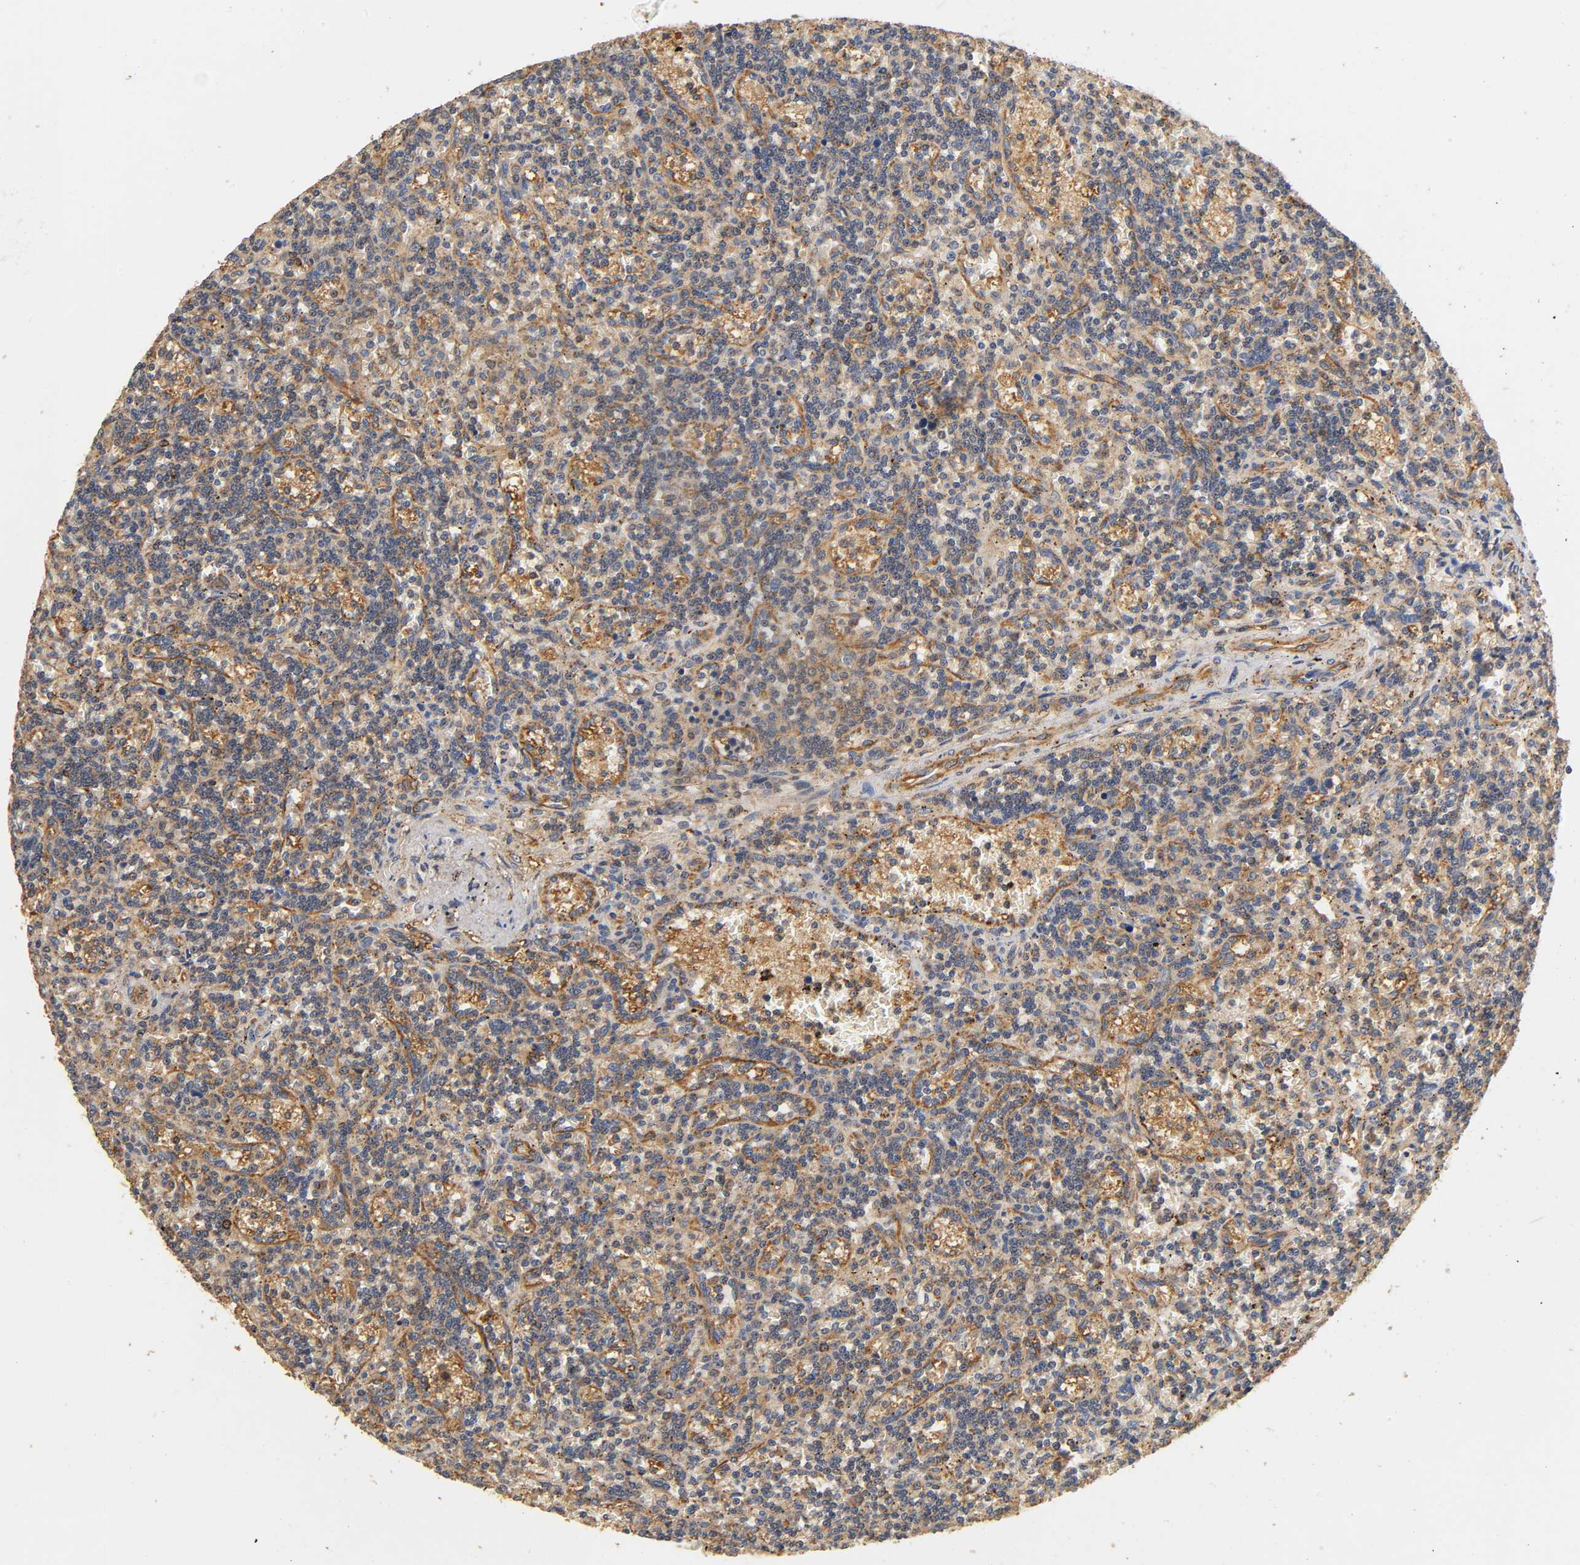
{"staining": {"intensity": "moderate", "quantity": ">75%", "location": "cytoplasmic/membranous"}, "tissue": "lymphoma", "cell_type": "Tumor cells", "image_type": "cancer", "snomed": [{"axis": "morphology", "description": "Malignant lymphoma, non-Hodgkin's type, Low grade"}, {"axis": "topography", "description": "Spleen"}], "caption": "There is medium levels of moderate cytoplasmic/membranous positivity in tumor cells of lymphoma, as demonstrated by immunohistochemical staining (brown color).", "gene": "SCAP", "patient": {"sex": "male", "age": 73}}